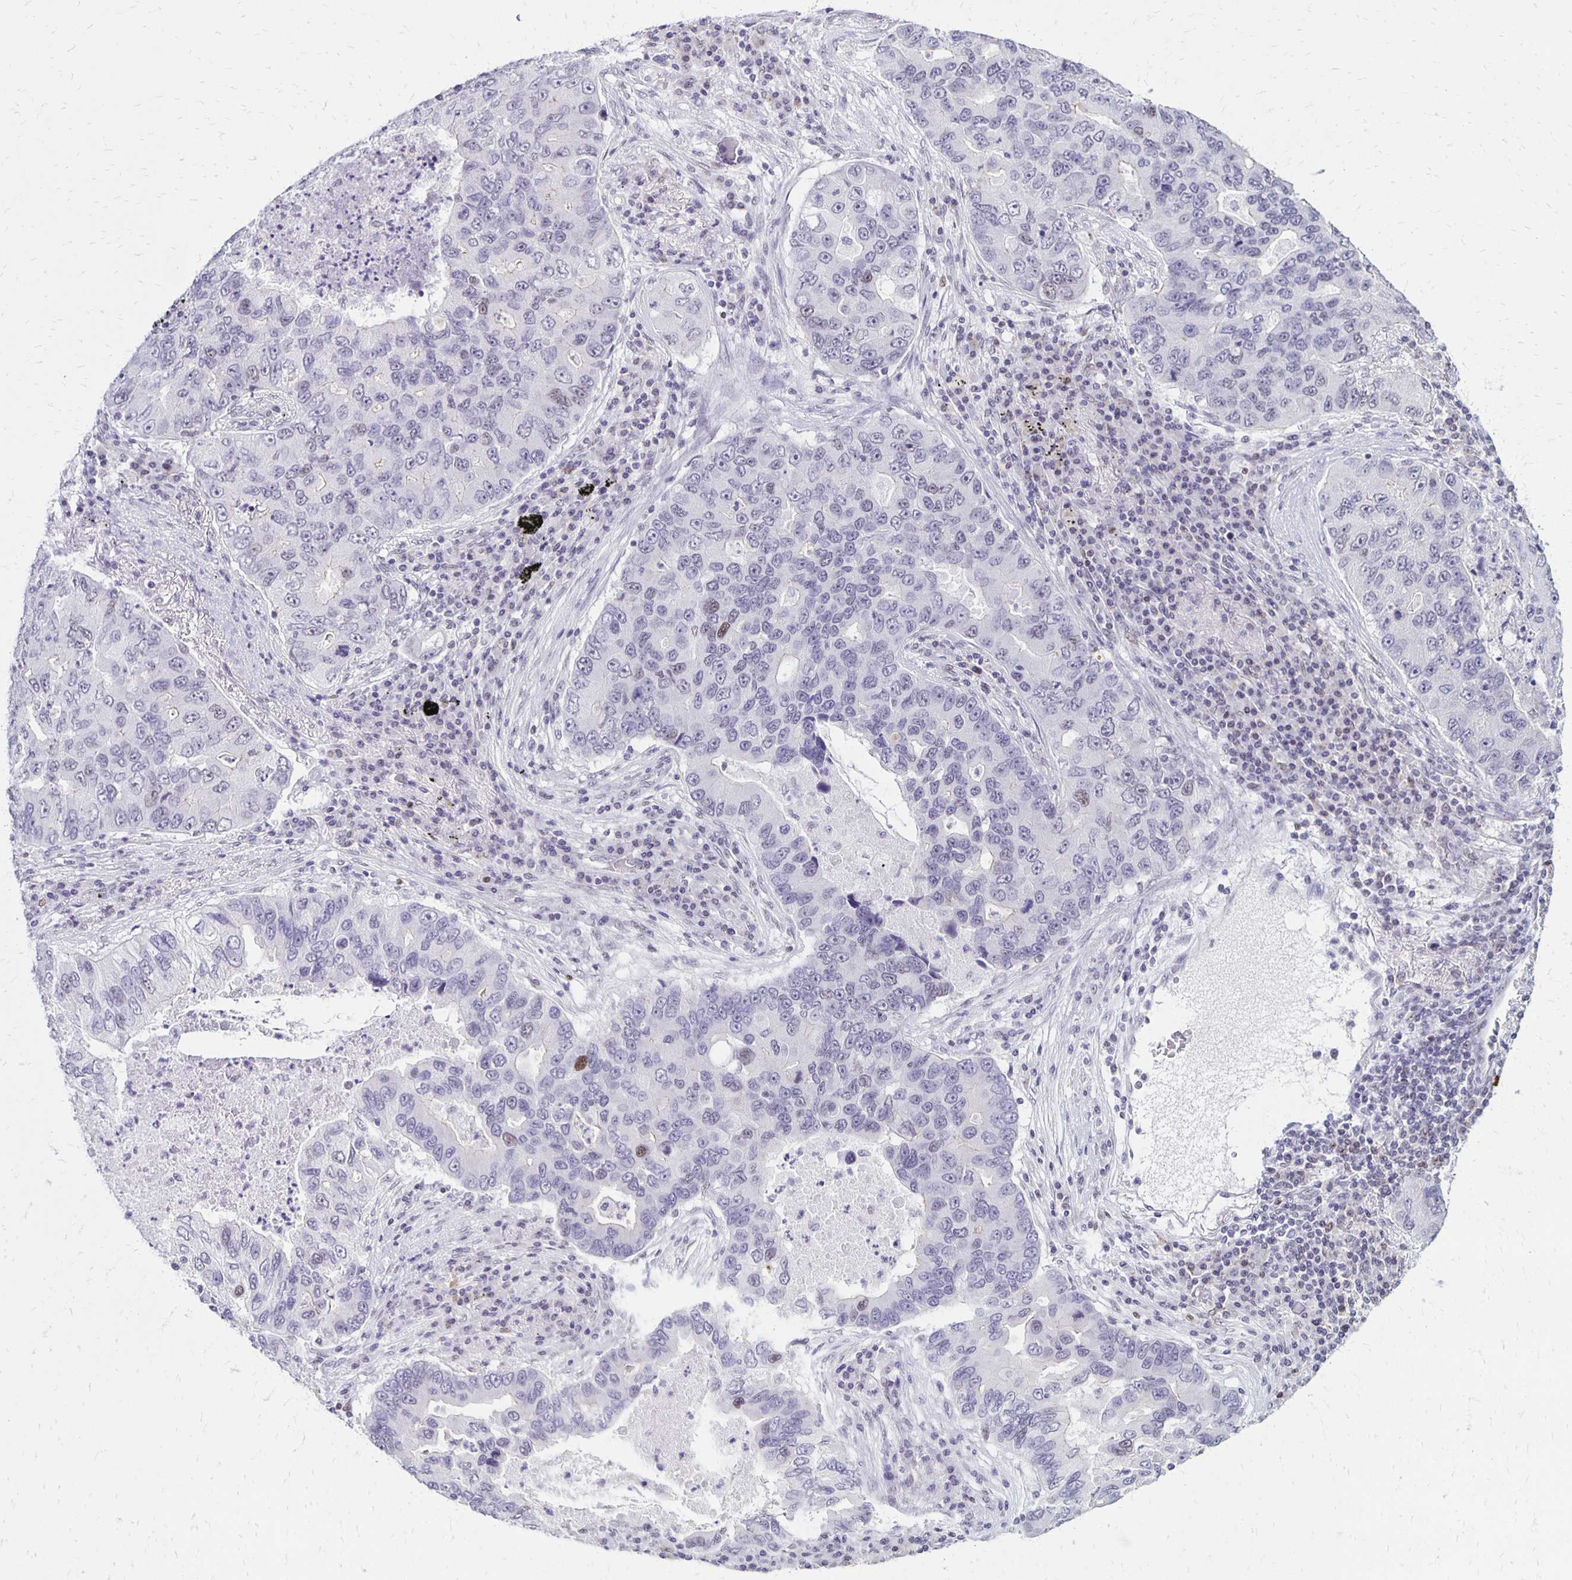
{"staining": {"intensity": "weak", "quantity": "<25%", "location": "nuclear"}, "tissue": "lung cancer", "cell_type": "Tumor cells", "image_type": "cancer", "snomed": [{"axis": "morphology", "description": "Adenocarcinoma, NOS"}, {"axis": "morphology", "description": "Adenocarcinoma, metastatic, NOS"}, {"axis": "topography", "description": "Lymph node"}, {"axis": "topography", "description": "Lung"}], "caption": "High power microscopy micrograph of an immunohistochemistry (IHC) image of lung cancer (adenocarcinoma), revealing no significant staining in tumor cells.", "gene": "DDB2", "patient": {"sex": "female", "age": 54}}